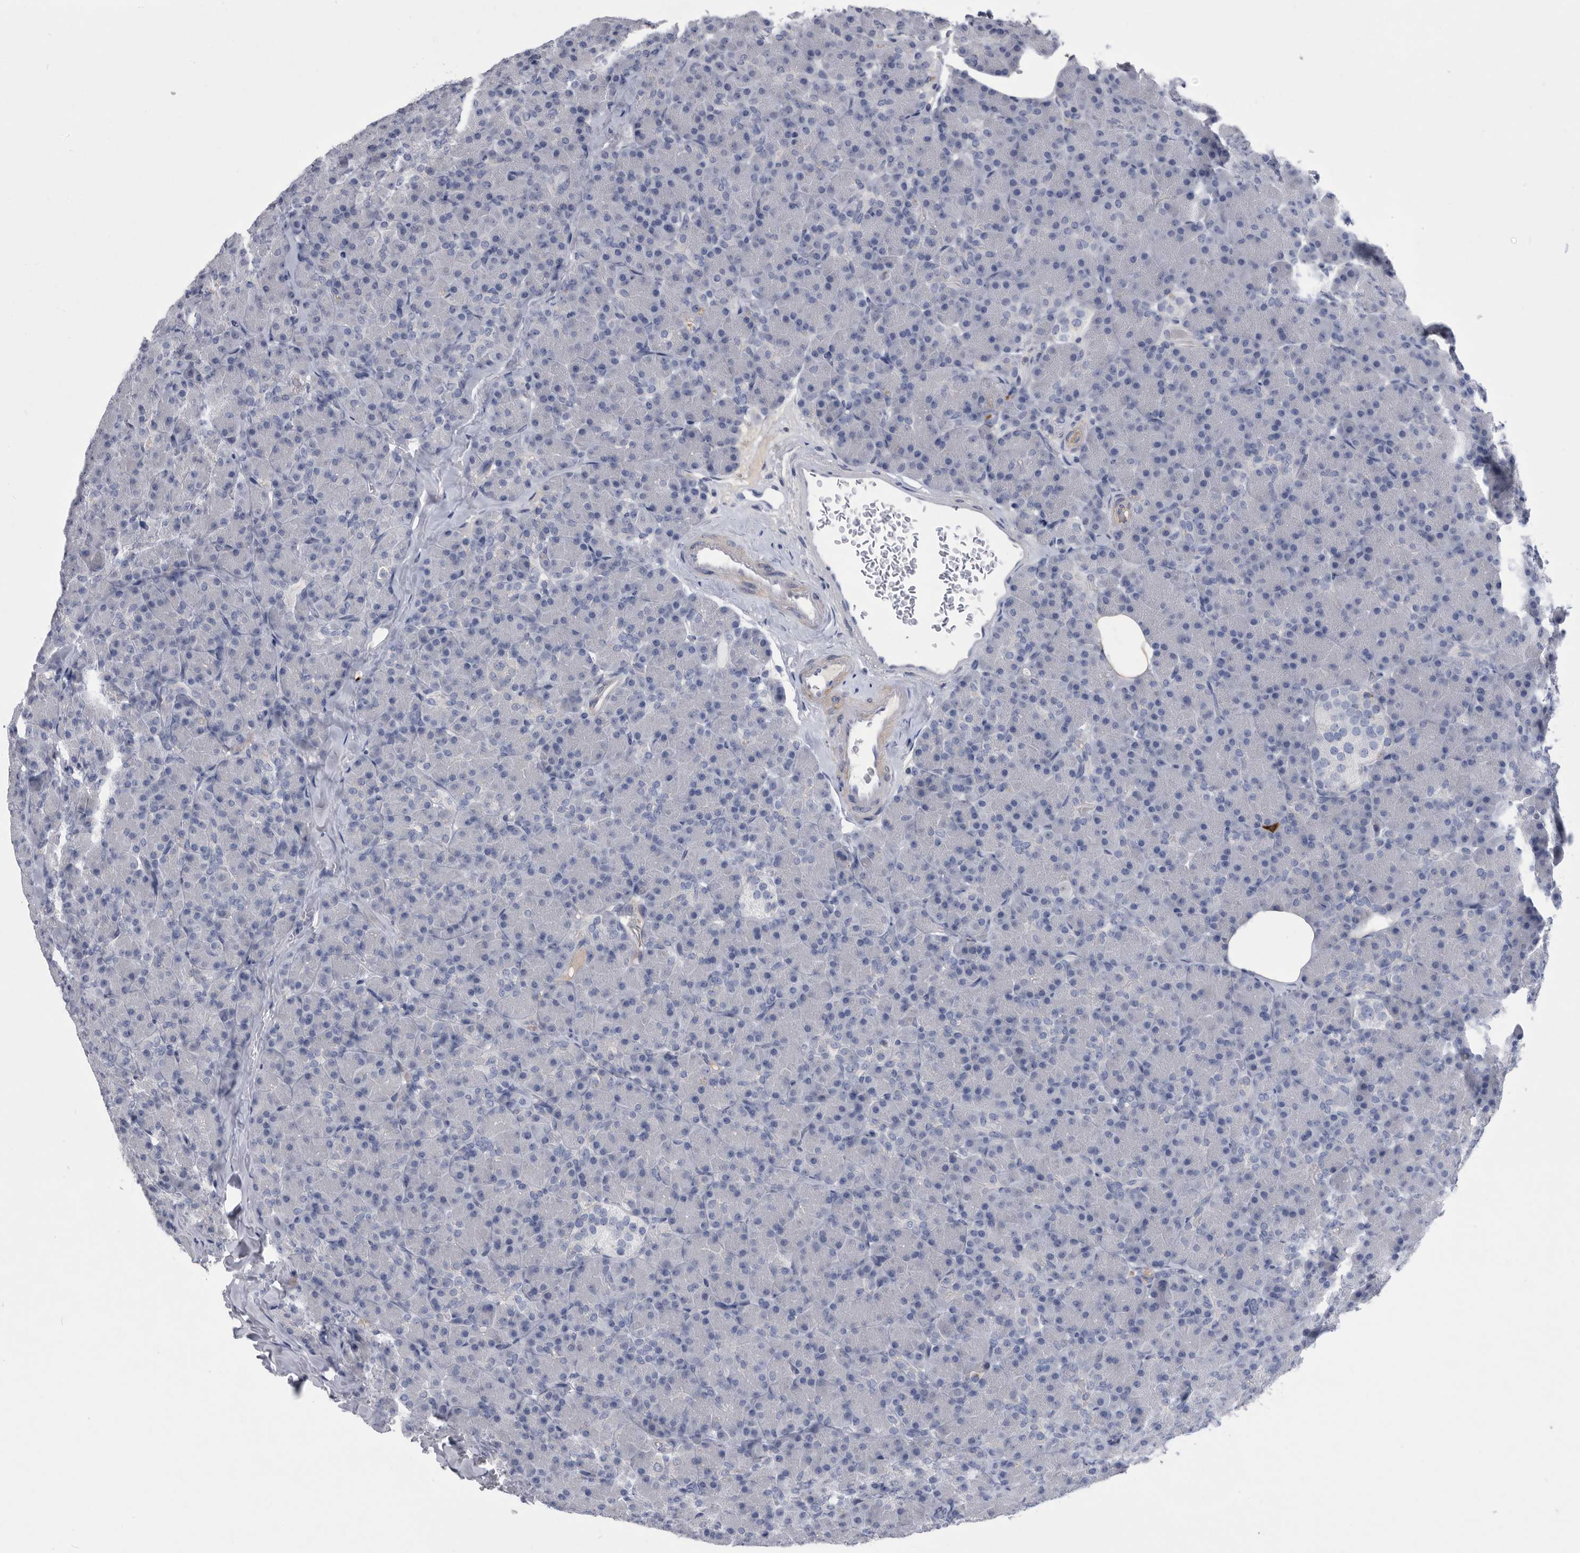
{"staining": {"intensity": "negative", "quantity": "none", "location": "none"}, "tissue": "pancreas", "cell_type": "Exocrine glandular cells", "image_type": "normal", "snomed": [{"axis": "morphology", "description": "Normal tissue, NOS"}, {"axis": "topography", "description": "Pancreas"}], "caption": "High power microscopy photomicrograph of an immunohistochemistry (IHC) photomicrograph of unremarkable pancreas, revealing no significant staining in exocrine glandular cells. Brightfield microscopy of immunohistochemistry (IHC) stained with DAB (brown) and hematoxylin (blue), captured at high magnification.", "gene": "BTBD6", "patient": {"sex": "female", "age": 43}}